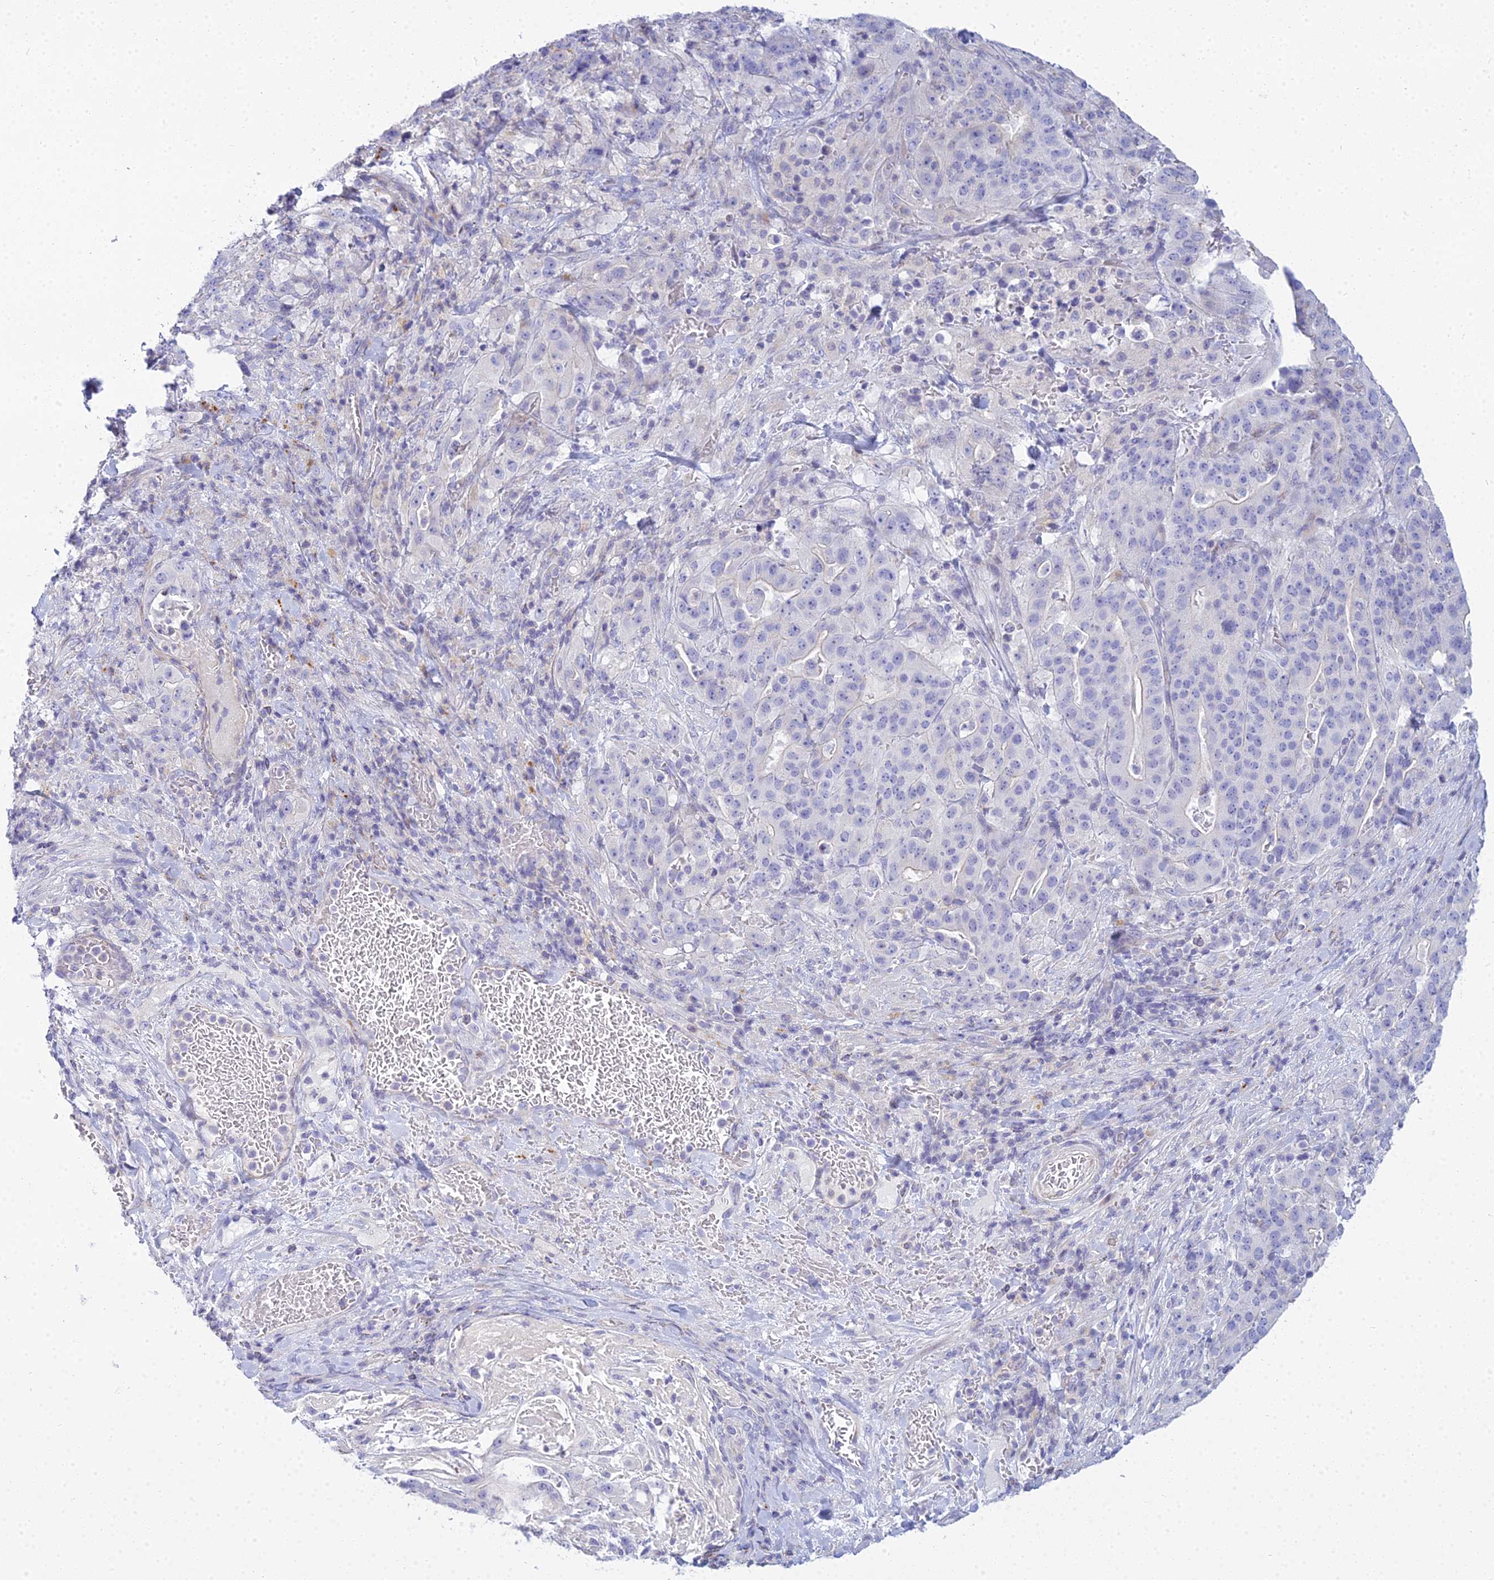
{"staining": {"intensity": "negative", "quantity": "none", "location": "none"}, "tissue": "stomach cancer", "cell_type": "Tumor cells", "image_type": "cancer", "snomed": [{"axis": "morphology", "description": "Adenocarcinoma, NOS"}, {"axis": "topography", "description": "Stomach"}], "caption": "Stomach cancer stained for a protein using IHC exhibits no staining tumor cells.", "gene": "SMIM24", "patient": {"sex": "male", "age": 48}}